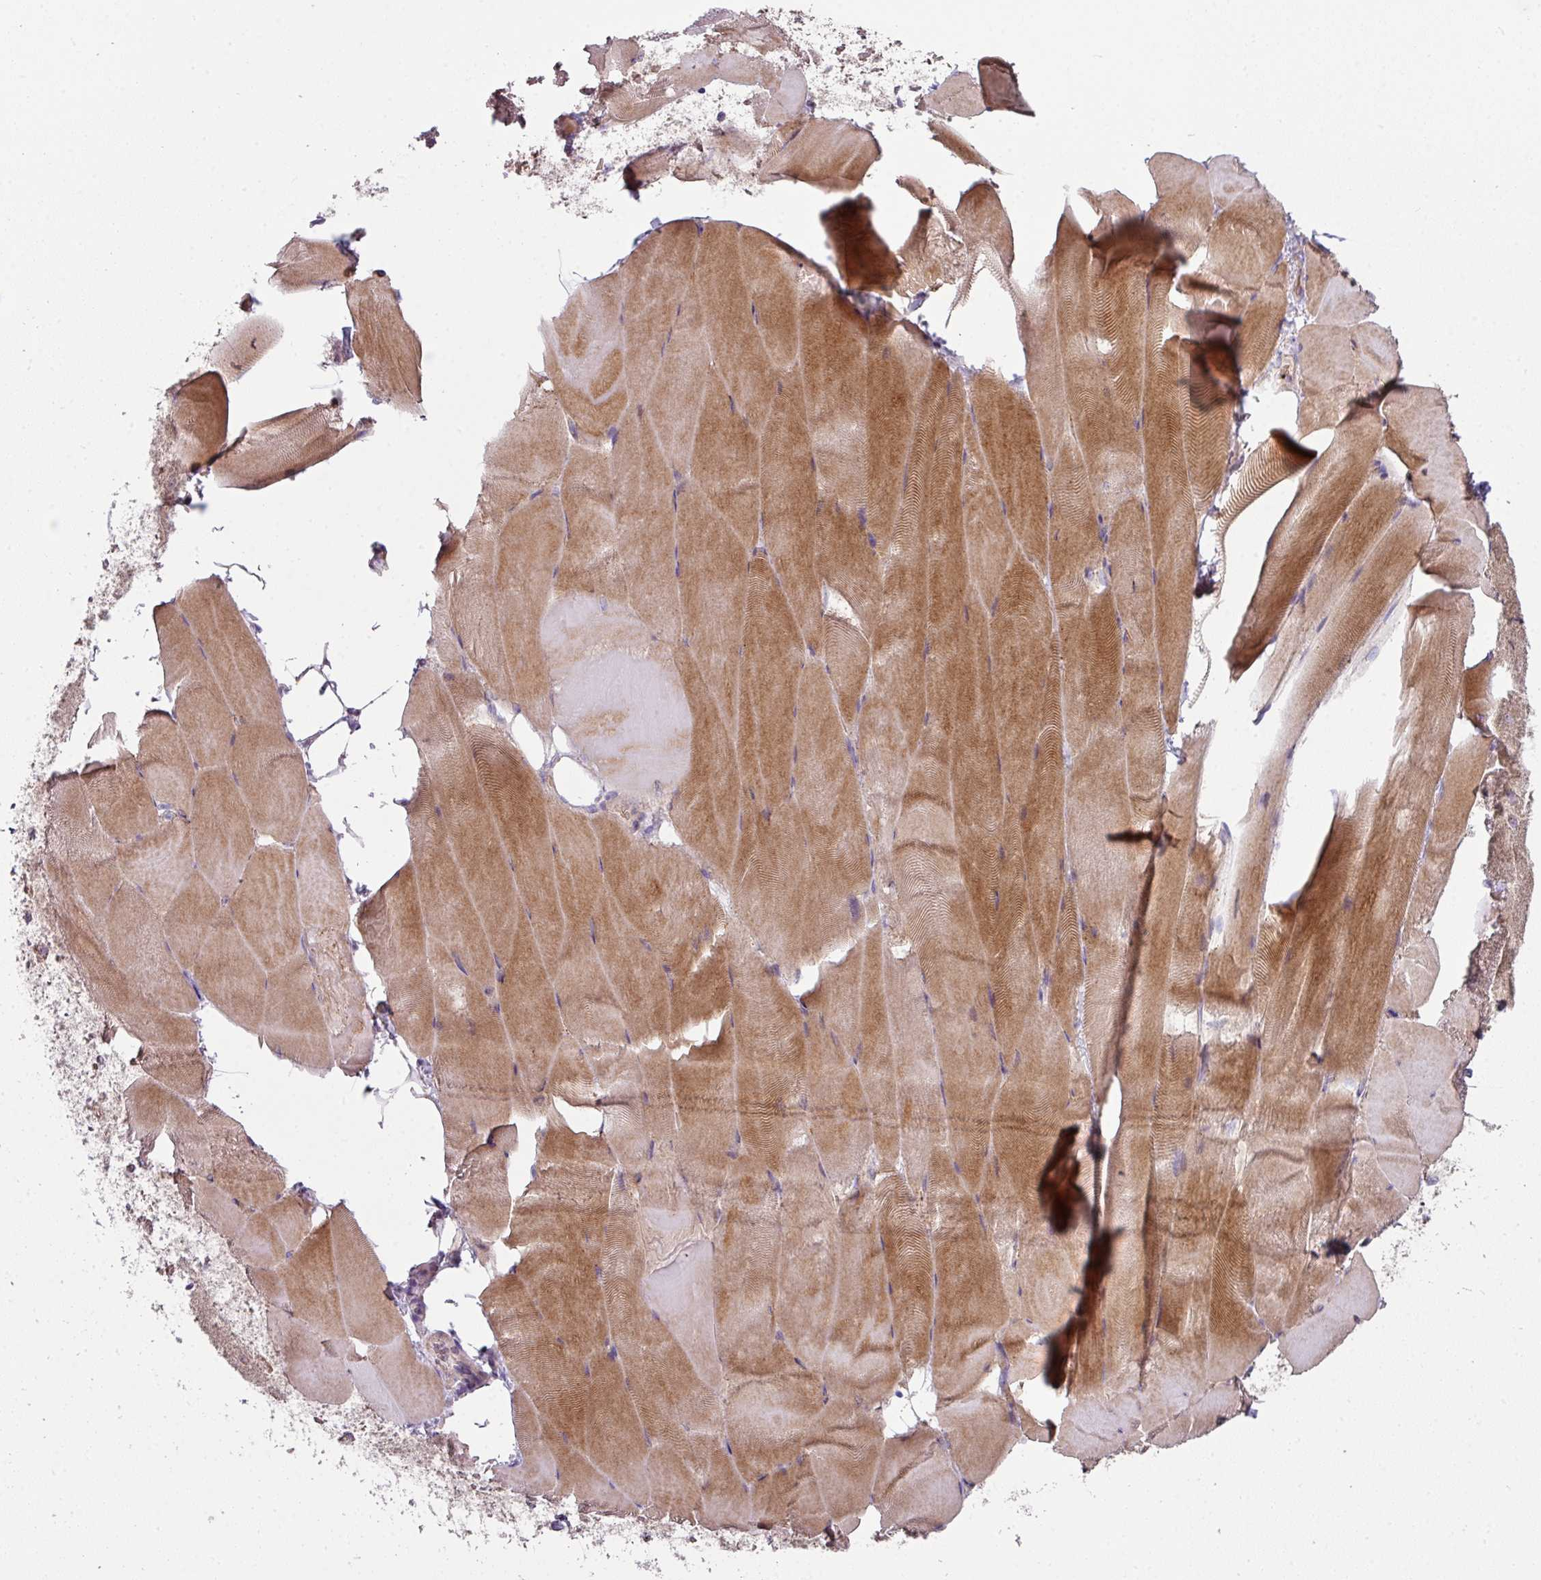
{"staining": {"intensity": "moderate", "quantity": "25%-75%", "location": "cytoplasmic/membranous"}, "tissue": "skeletal muscle", "cell_type": "Myocytes", "image_type": "normal", "snomed": [{"axis": "morphology", "description": "Normal tissue, NOS"}, {"axis": "topography", "description": "Skeletal muscle"}], "caption": "Brown immunohistochemical staining in unremarkable human skeletal muscle displays moderate cytoplasmic/membranous positivity in approximately 25%-75% of myocytes. The staining was performed using DAB (3,3'-diaminobenzidine), with brown indicating positive protein expression. Nuclei are stained blue with hematoxylin.", "gene": "LRRC9", "patient": {"sex": "female", "age": 64}}